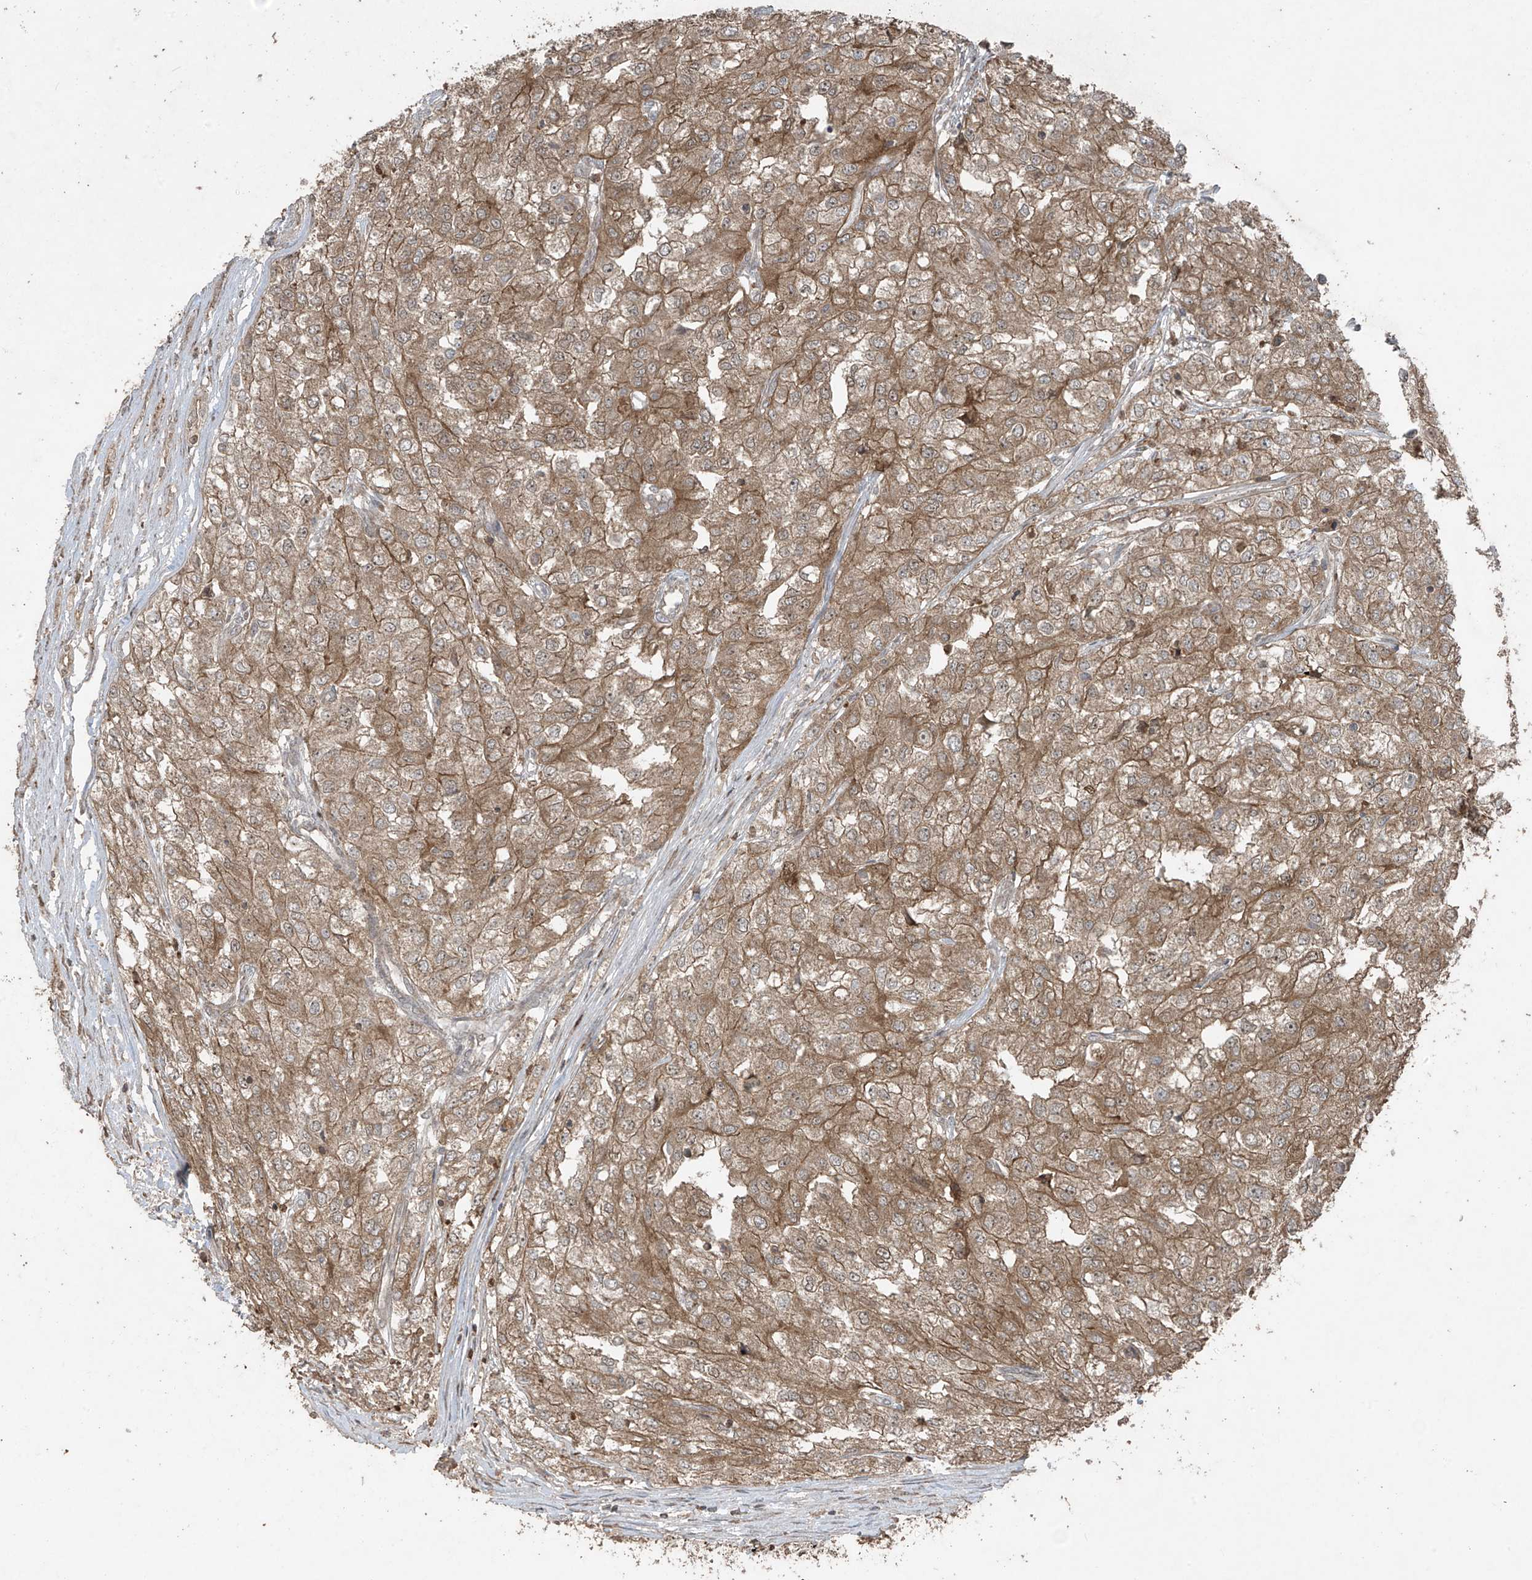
{"staining": {"intensity": "moderate", "quantity": ">75%", "location": "cytoplasmic/membranous"}, "tissue": "renal cancer", "cell_type": "Tumor cells", "image_type": "cancer", "snomed": [{"axis": "morphology", "description": "Adenocarcinoma, NOS"}, {"axis": "topography", "description": "Kidney"}], "caption": "This is a micrograph of IHC staining of renal cancer (adenocarcinoma), which shows moderate staining in the cytoplasmic/membranous of tumor cells.", "gene": "PGPEP1", "patient": {"sex": "female", "age": 54}}